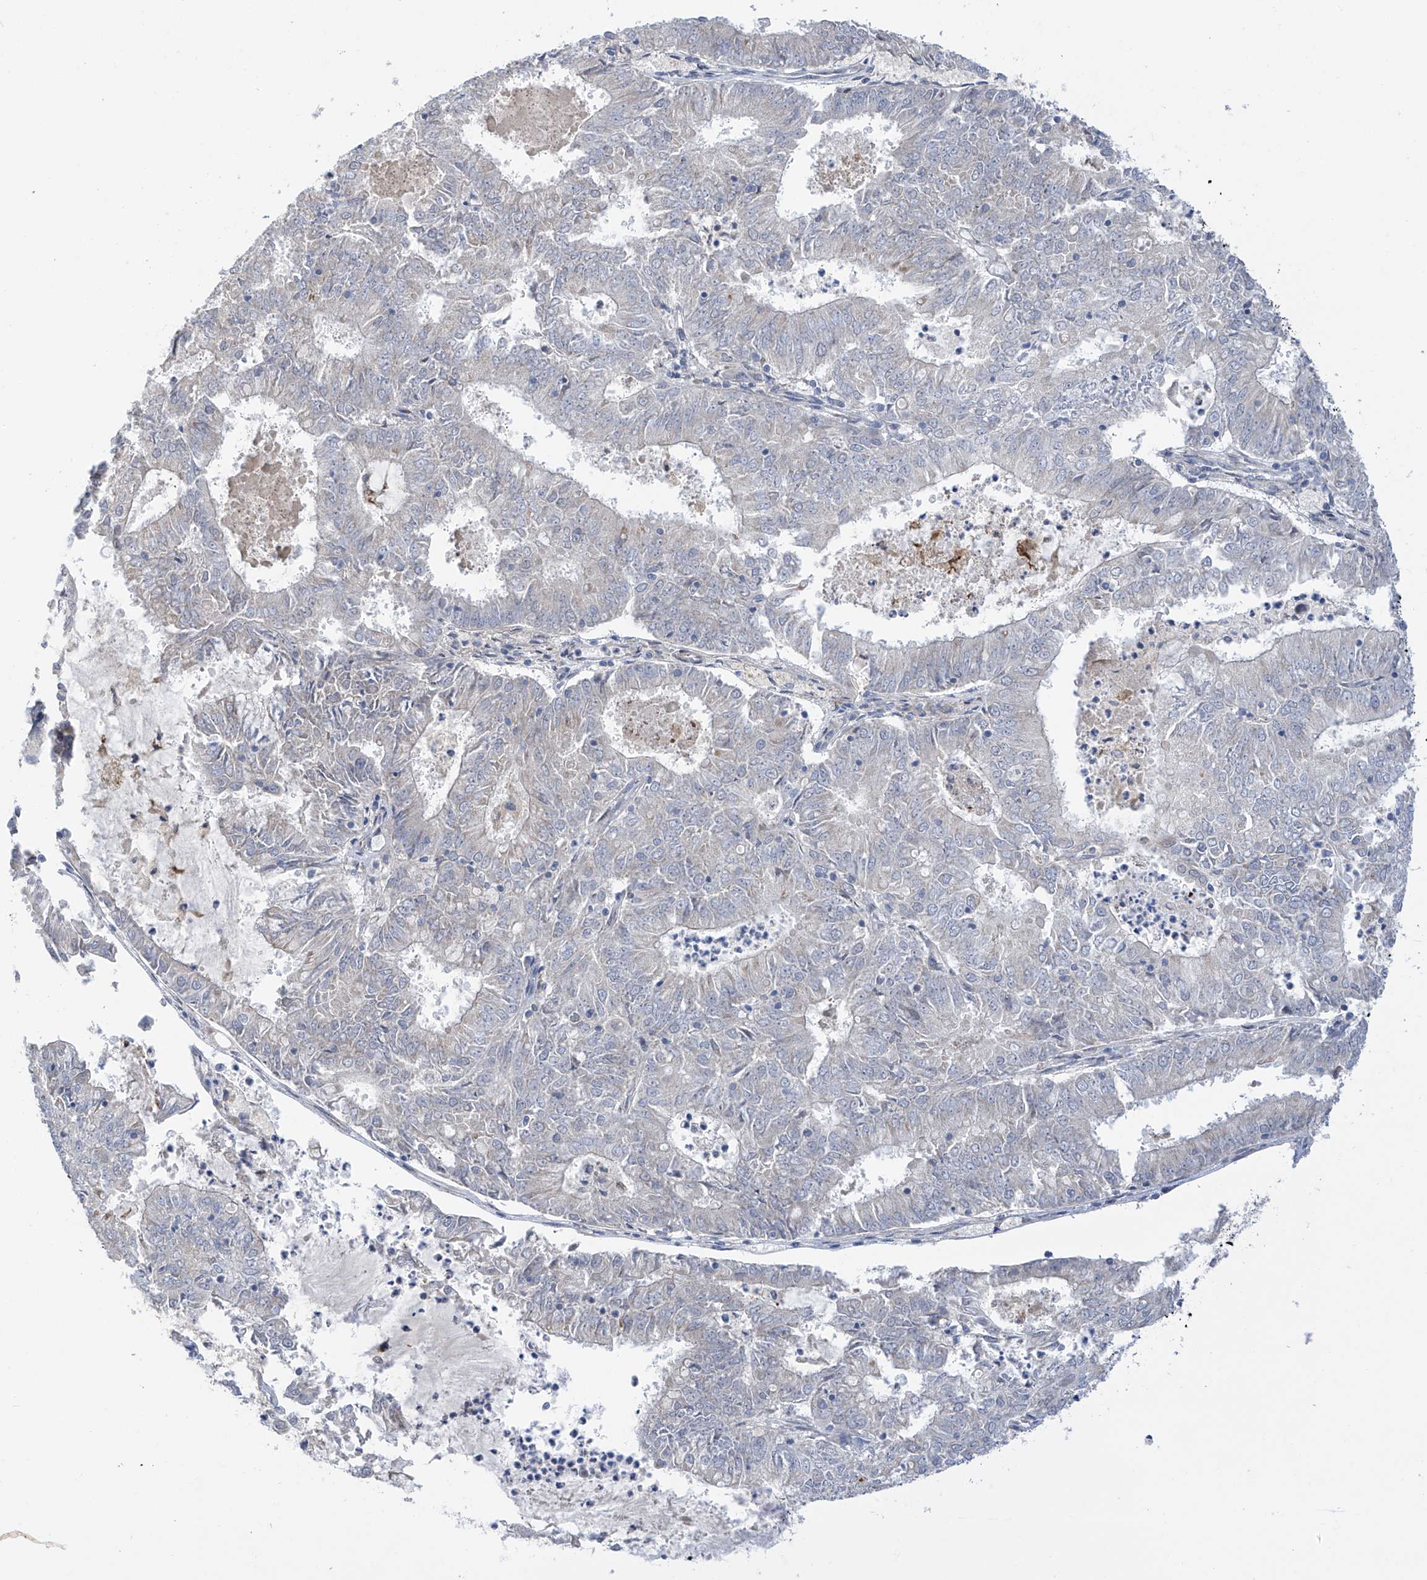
{"staining": {"intensity": "negative", "quantity": "none", "location": "none"}, "tissue": "endometrial cancer", "cell_type": "Tumor cells", "image_type": "cancer", "snomed": [{"axis": "morphology", "description": "Adenocarcinoma, NOS"}, {"axis": "topography", "description": "Endometrium"}], "caption": "This photomicrograph is of endometrial cancer (adenocarcinoma) stained with immunohistochemistry to label a protein in brown with the nuclei are counter-stained blue. There is no positivity in tumor cells.", "gene": "ZNF641", "patient": {"sex": "female", "age": 57}}